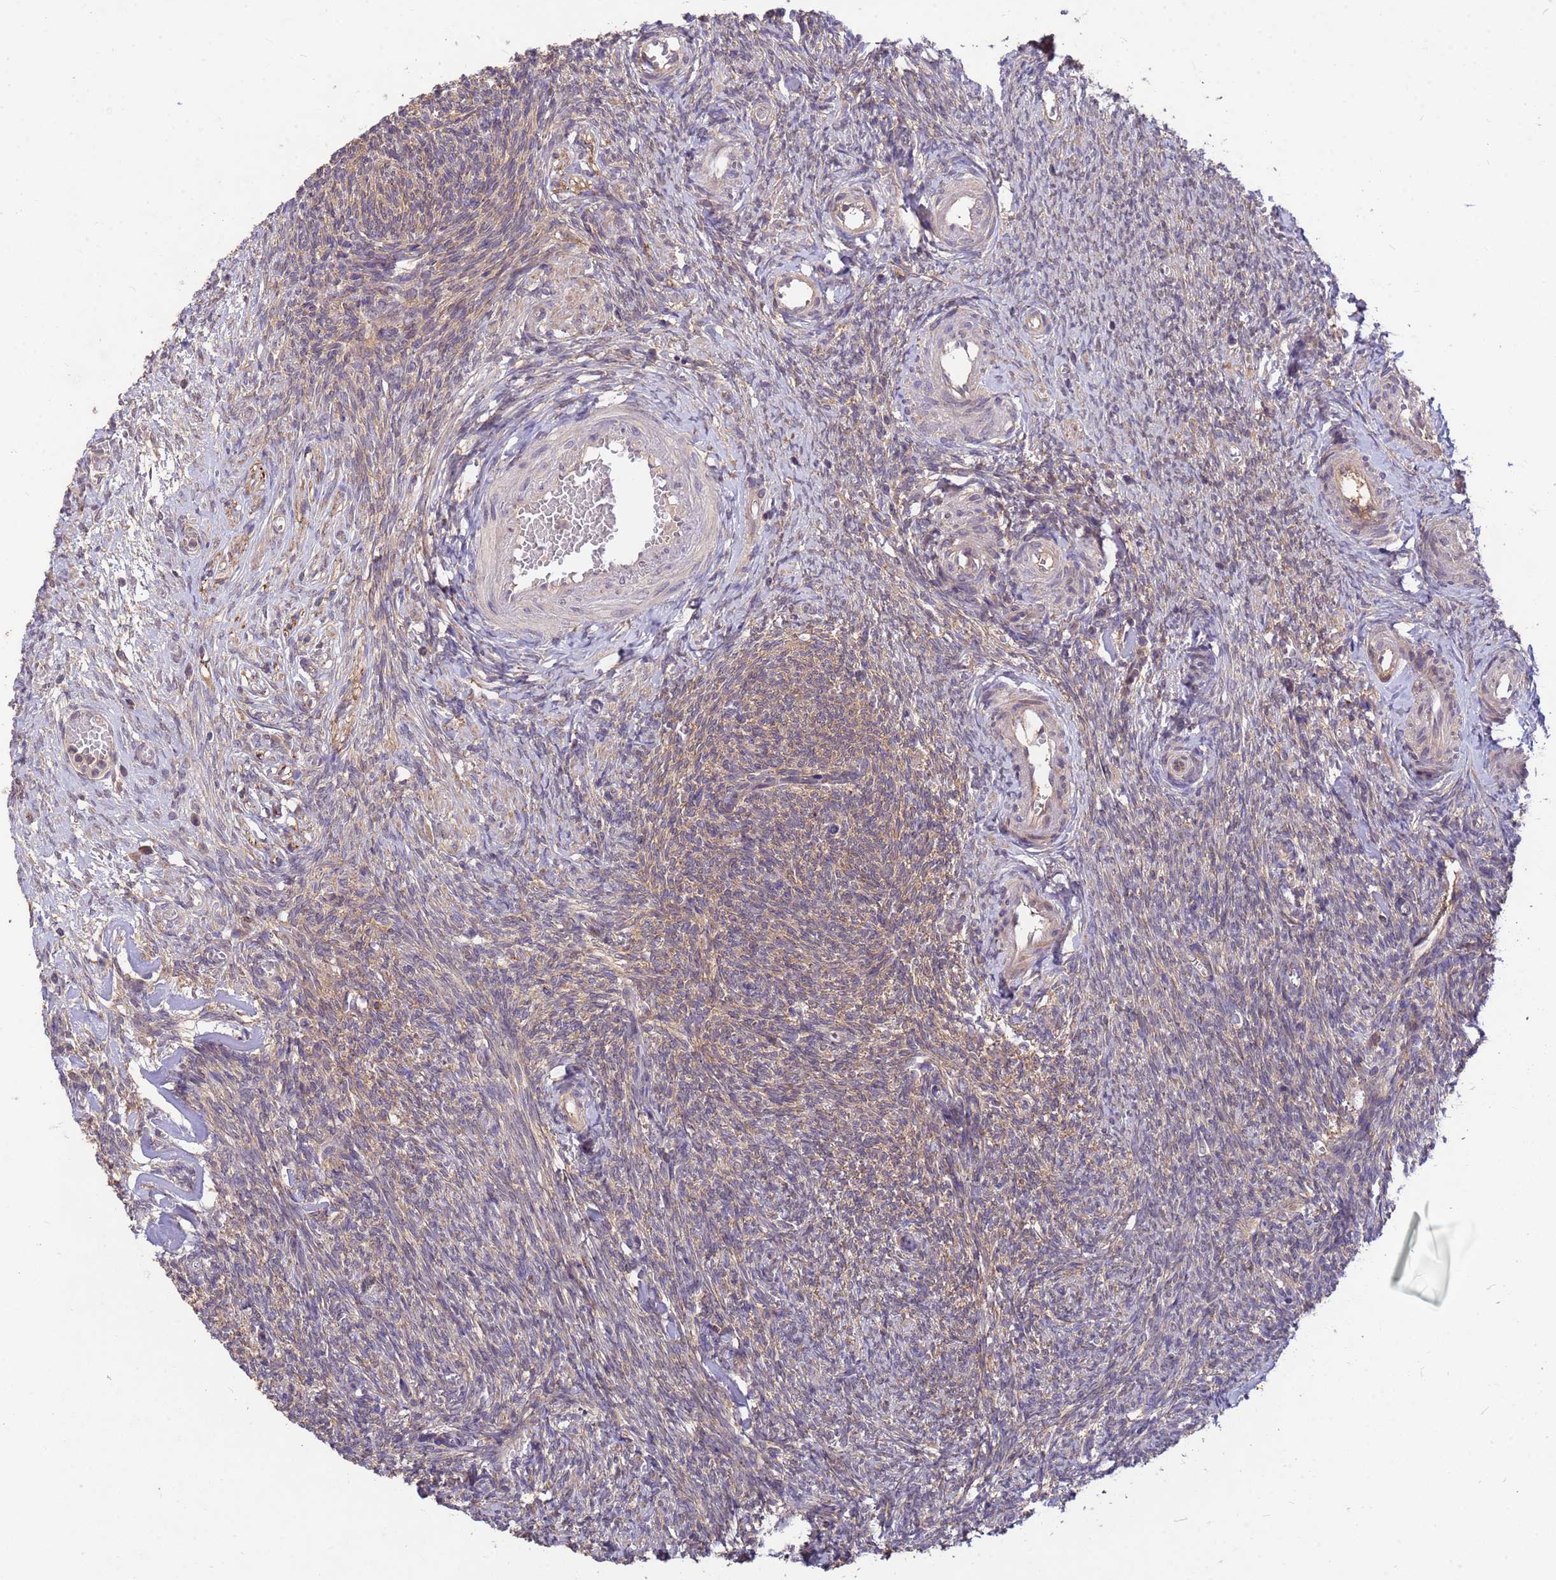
{"staining": {"intensity": "weak", "quantity": "25%-75%", "location": "cytoplasmic/membranous"}, "tissue": "ovary", "cell_type": "Ovarian stroma cells", "image_type": "normal", "snomed": [{"axis": "morphology", "description": "Normal tissue, NOS"}, {"axis": "topography", "description": "Ovary"}], "caption": "High-power microscopy captured an immunohistochemistry micrograph of normal ovary, revealing weak cytoplasmic/membranous expression in about 25%-75% of ovarian stroma cells.", "gene": "PPP2CA", "patient": {"sex": "female", "age": 44}}